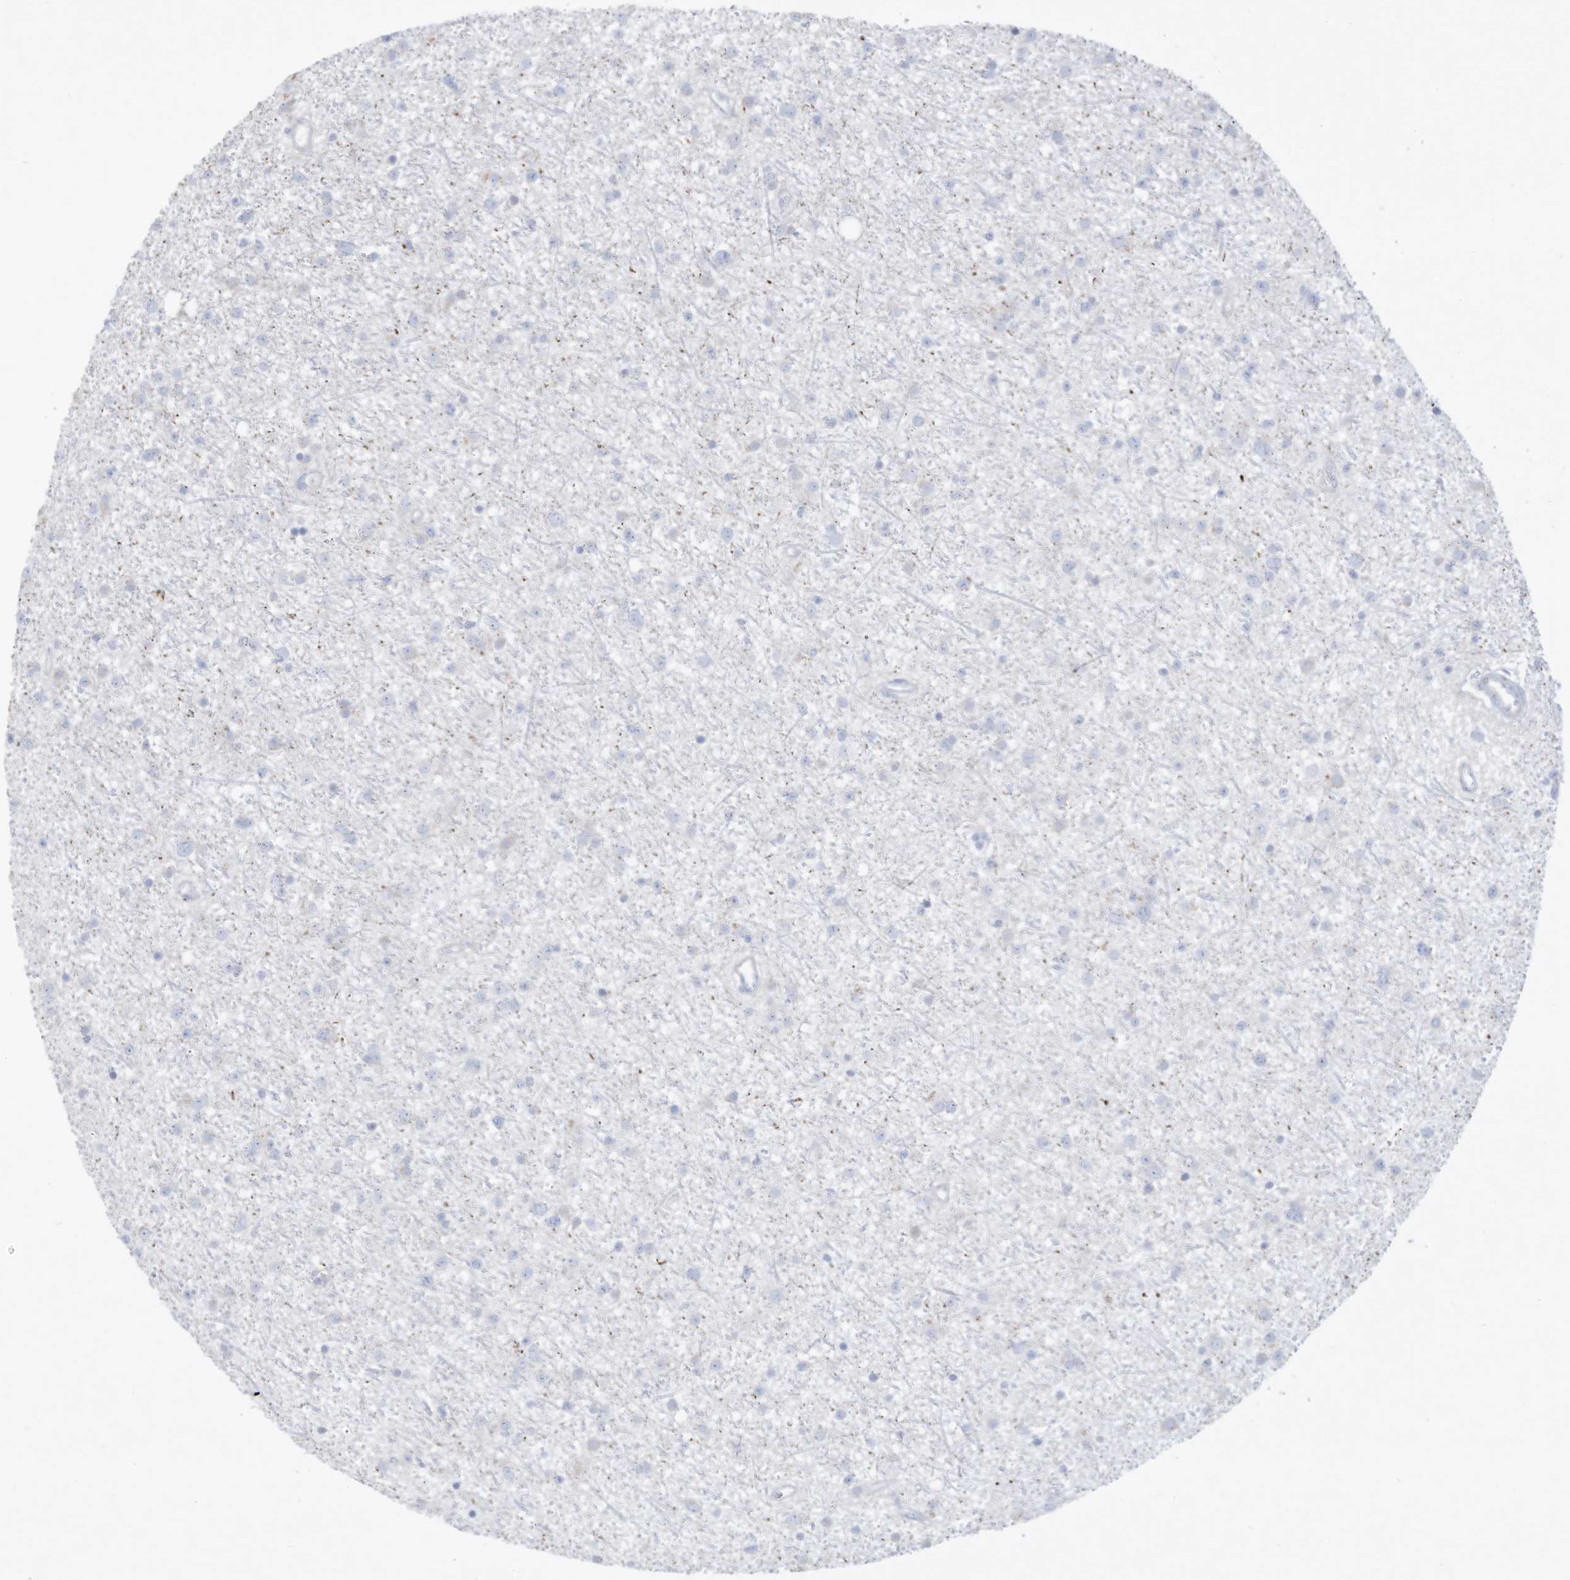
{"staining": {"intensity": "negative", "quantity": "none", "location": "none"}, "tissue": "glioma", "cell_type": "Tumor cells", "image_type": "cancer", "snomed": [{"axis": "morphology", "description": "Glioma, malignant, Low grade"}, {"axis": "topography", "description": "Cerebral cortex"}], "caption": "Image shows no protein positivity in tumor cells of low-grade glioma (malignant) tissue.", "gene": "THNSL2", "patient": {"sex": "female", "age": 39}}